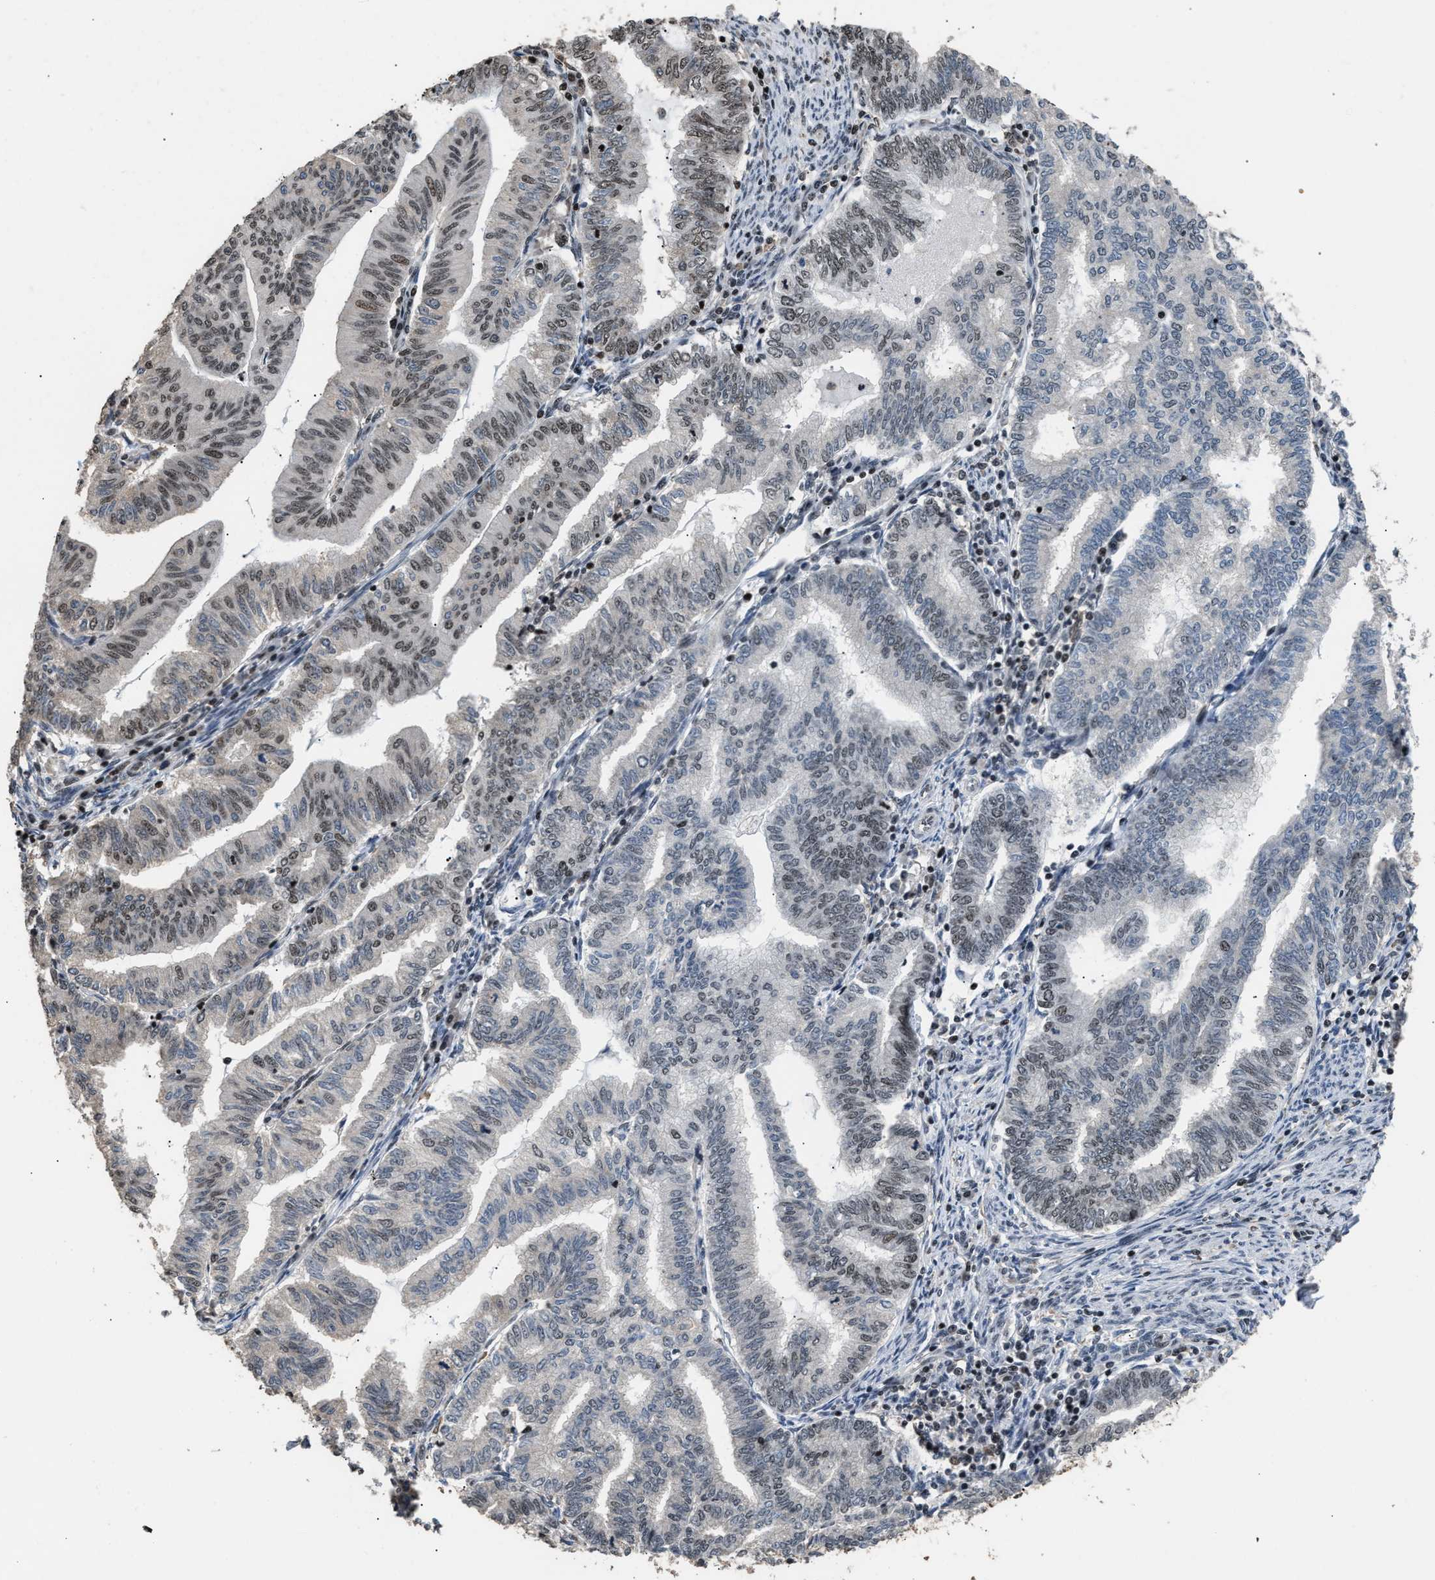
{"staining": {"intensity": "weak", "quantity": "25%-75%", "location": "nuclear"}, "tissue": "endometrial cancer", "cell_type": "Tumor cells", "image_type": "cancer", "snomed": [{"axis": "morphology", "description": "Polyp, NOS"}, {"axis": "morphology", "description": "Adenocarcinoma, NOS"}, {"axis": "morphology", "description": "Adenoma, NOS"}, {"axis": "topography", "description": "Endometrium"}], "caption": "Brown immunohistochemical staining in human endometrial adenocarcinoma demonstrates weak nuclear positivity in approximately 25%-75% of tumor cells. (IHC, brightfield microscopy, high magnification).", "gene": "RAD21", "patient": {"sex": "female", "age": 79}}